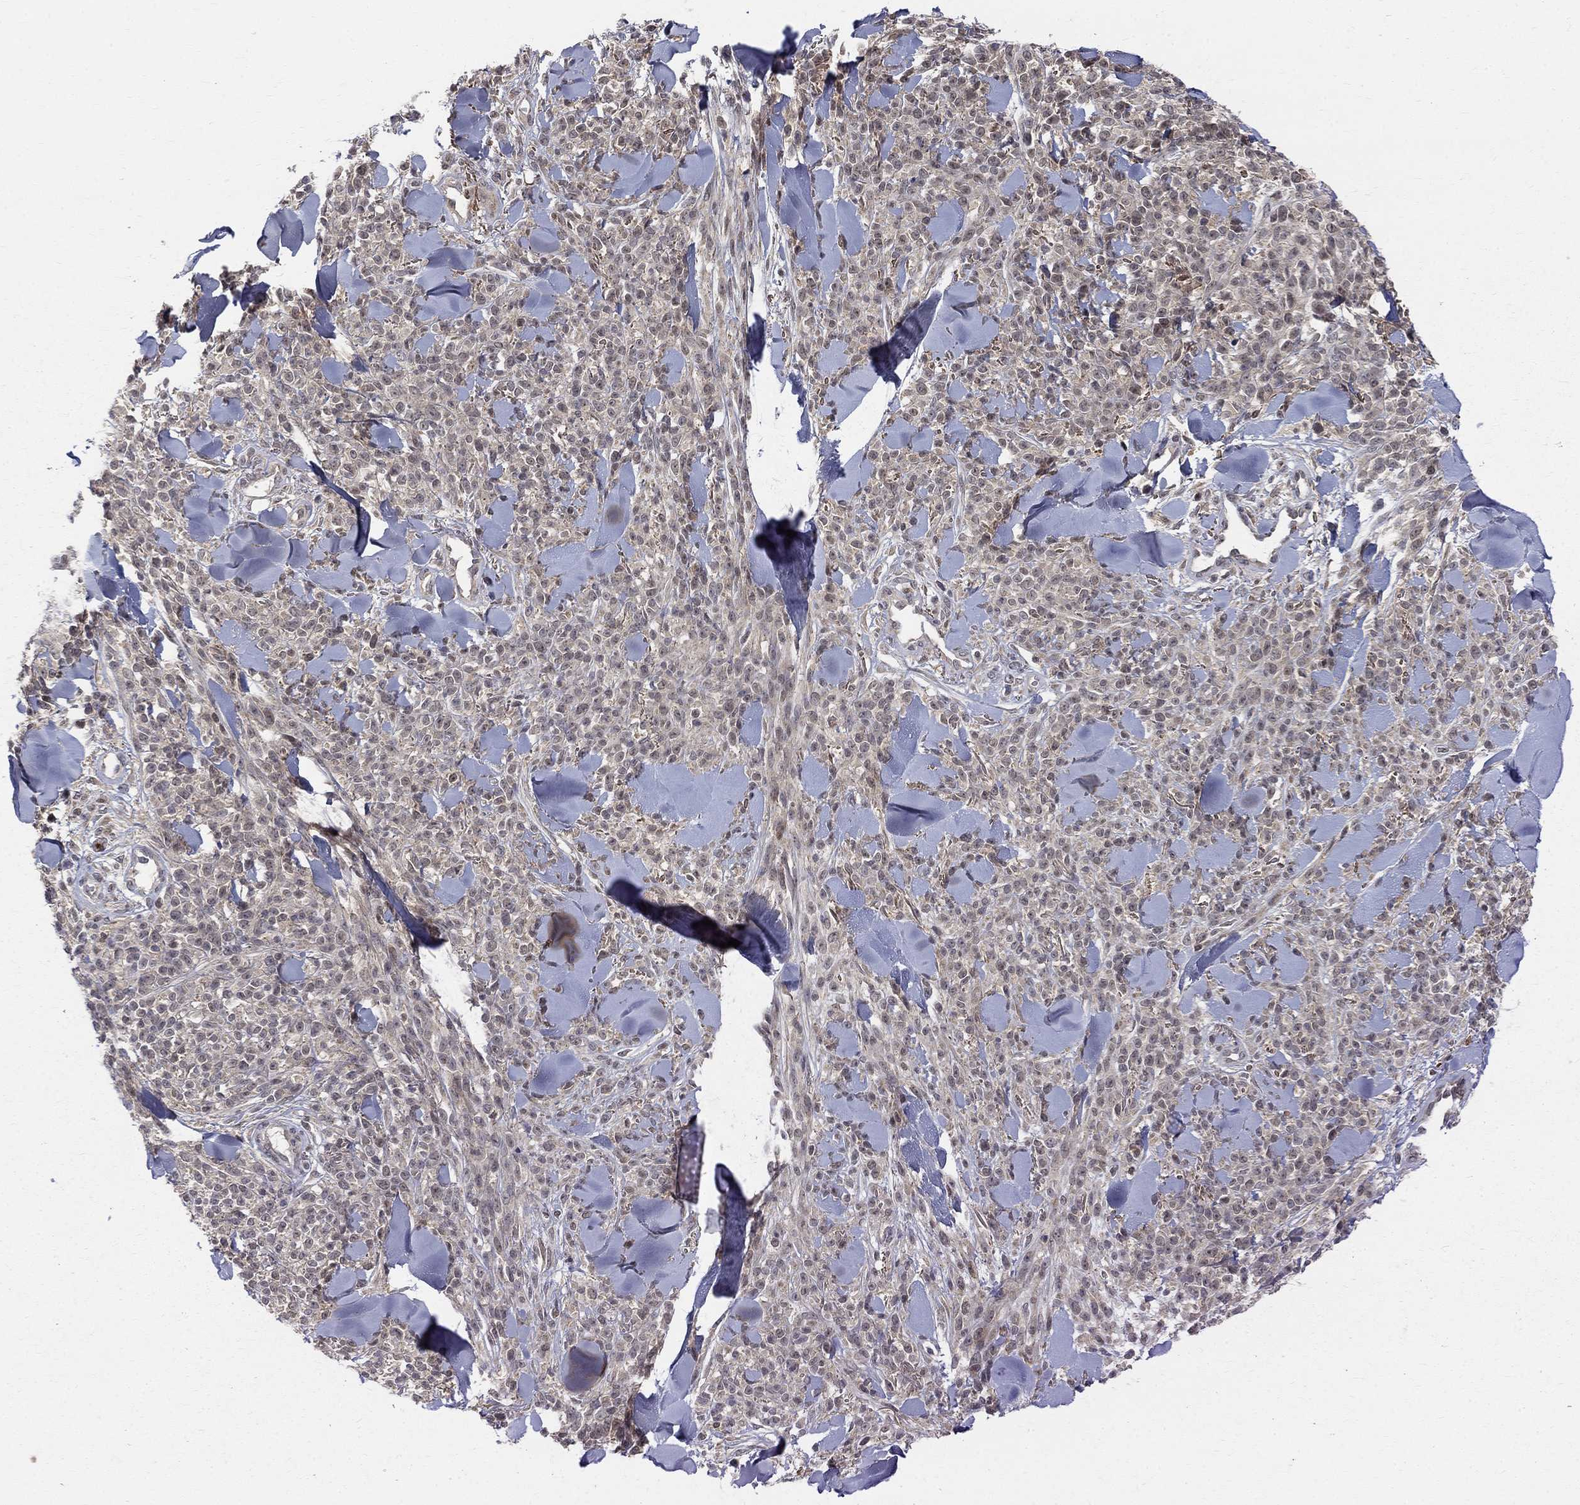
{"staining": {"intensity": "negative", "quantity": "none", "location": "none"}, "tissue": "melanoma", "cell_type": "Tumor cells", "image_type": "cancer", "snomed": [{"axis": "morphology", "description": "Malignant melanoma, NOS"}, {"axis": "topography", "description": "Skin"}, {"axis": "topography", "description": "Skin of trunk"}], "caption": "Tumor cells show no significant expression in malignant melanoma.", "gene": "WDR19", "patient": {"sex": "male", "age": 74}}